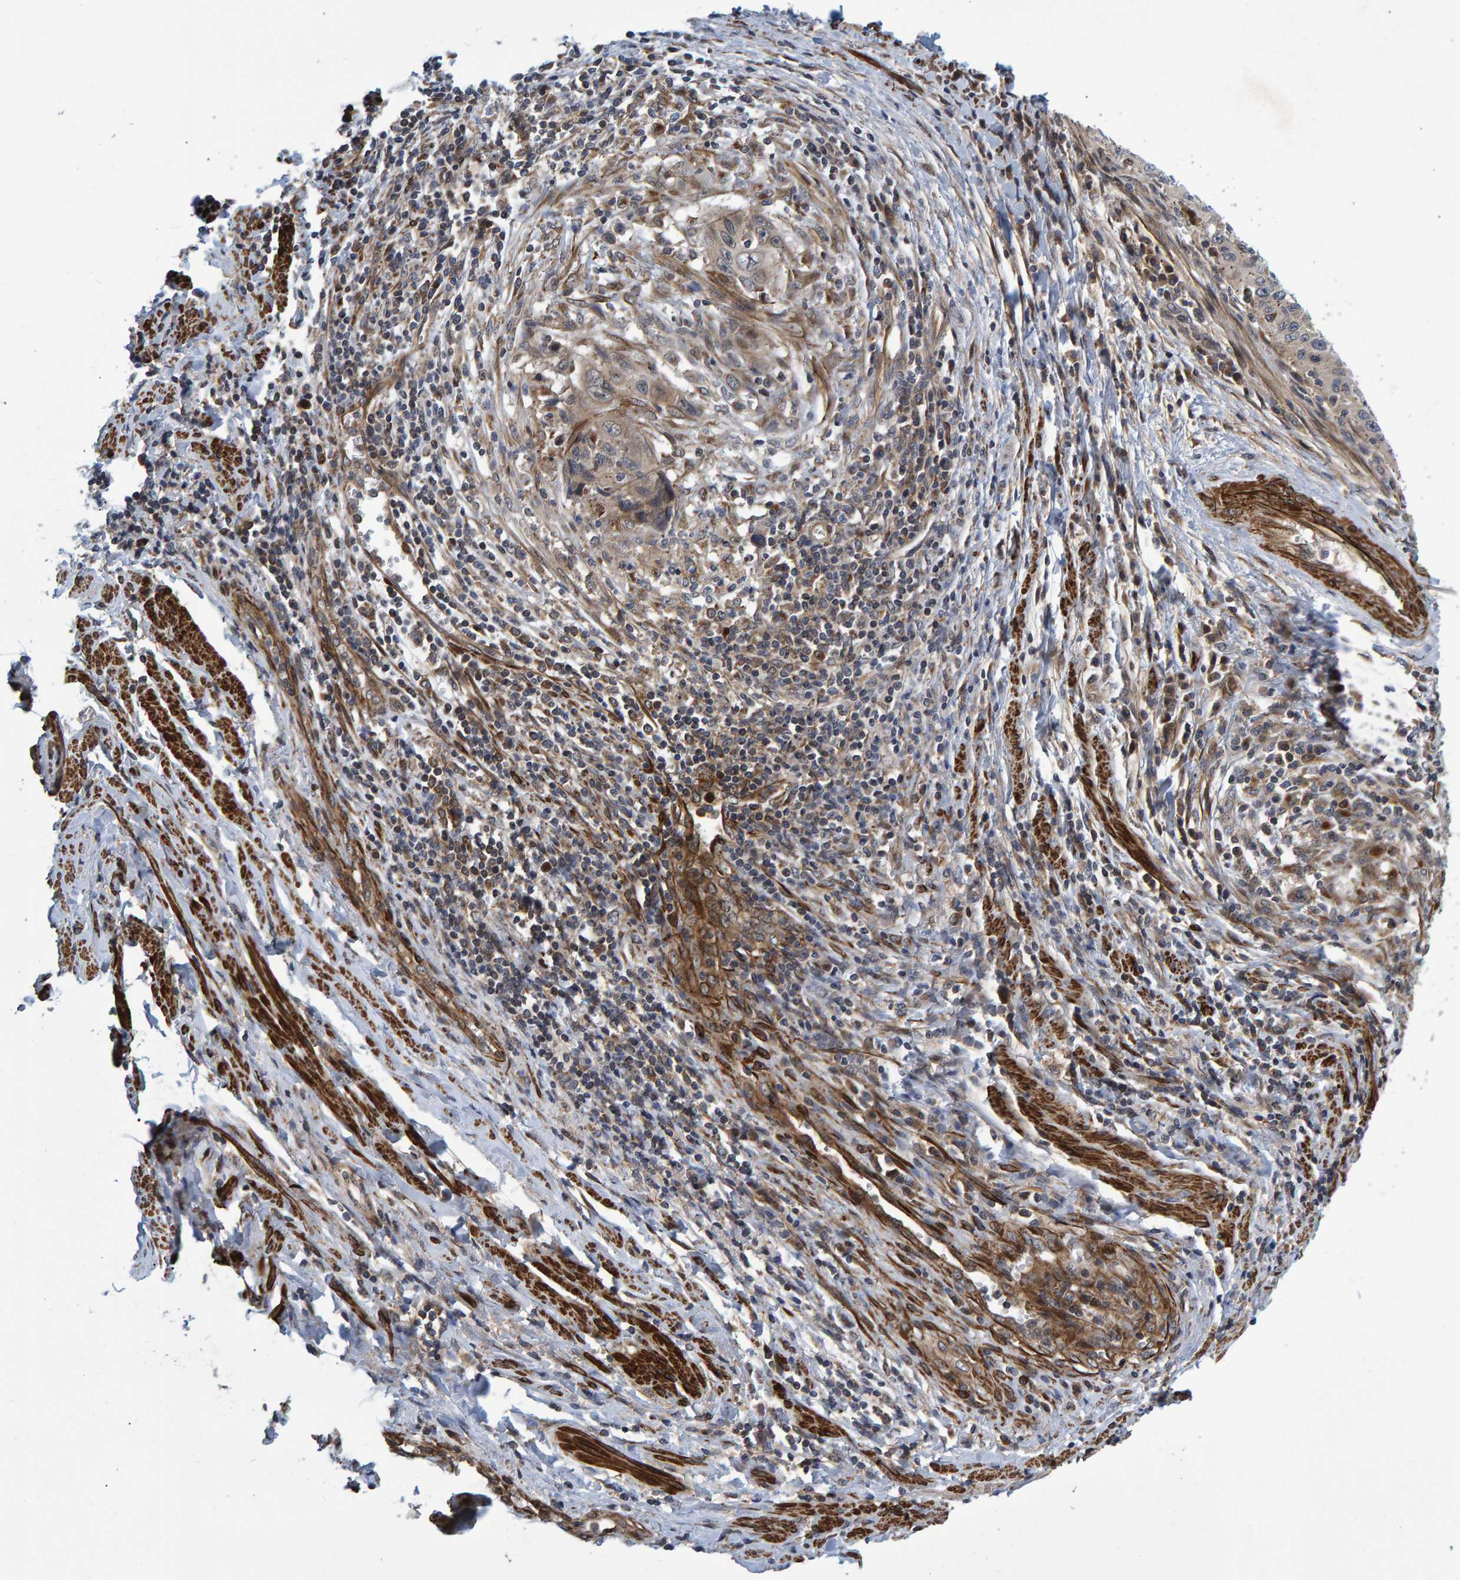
{"staining": {"intensity": "weak", "quantity": "<25%", "location": "cytoplasmic/membranous"}, "tissue": "cervical cancer", "cell_type": "Tumor cells", "image_type": "cancer", "snomed": [{"axis": "morphology", "description": "Squamous cell carcinoma, NOS"}, {"axis": "topography", "description": "Cervix"}], "caption": "This is an immunohistochemistry (IHC) micrograph of human cervical squamous cell carcinoma. There is no expression in tumor cells.", "gene": "ATP6V1H", "patient": {"sex": "female", "age": 53}}